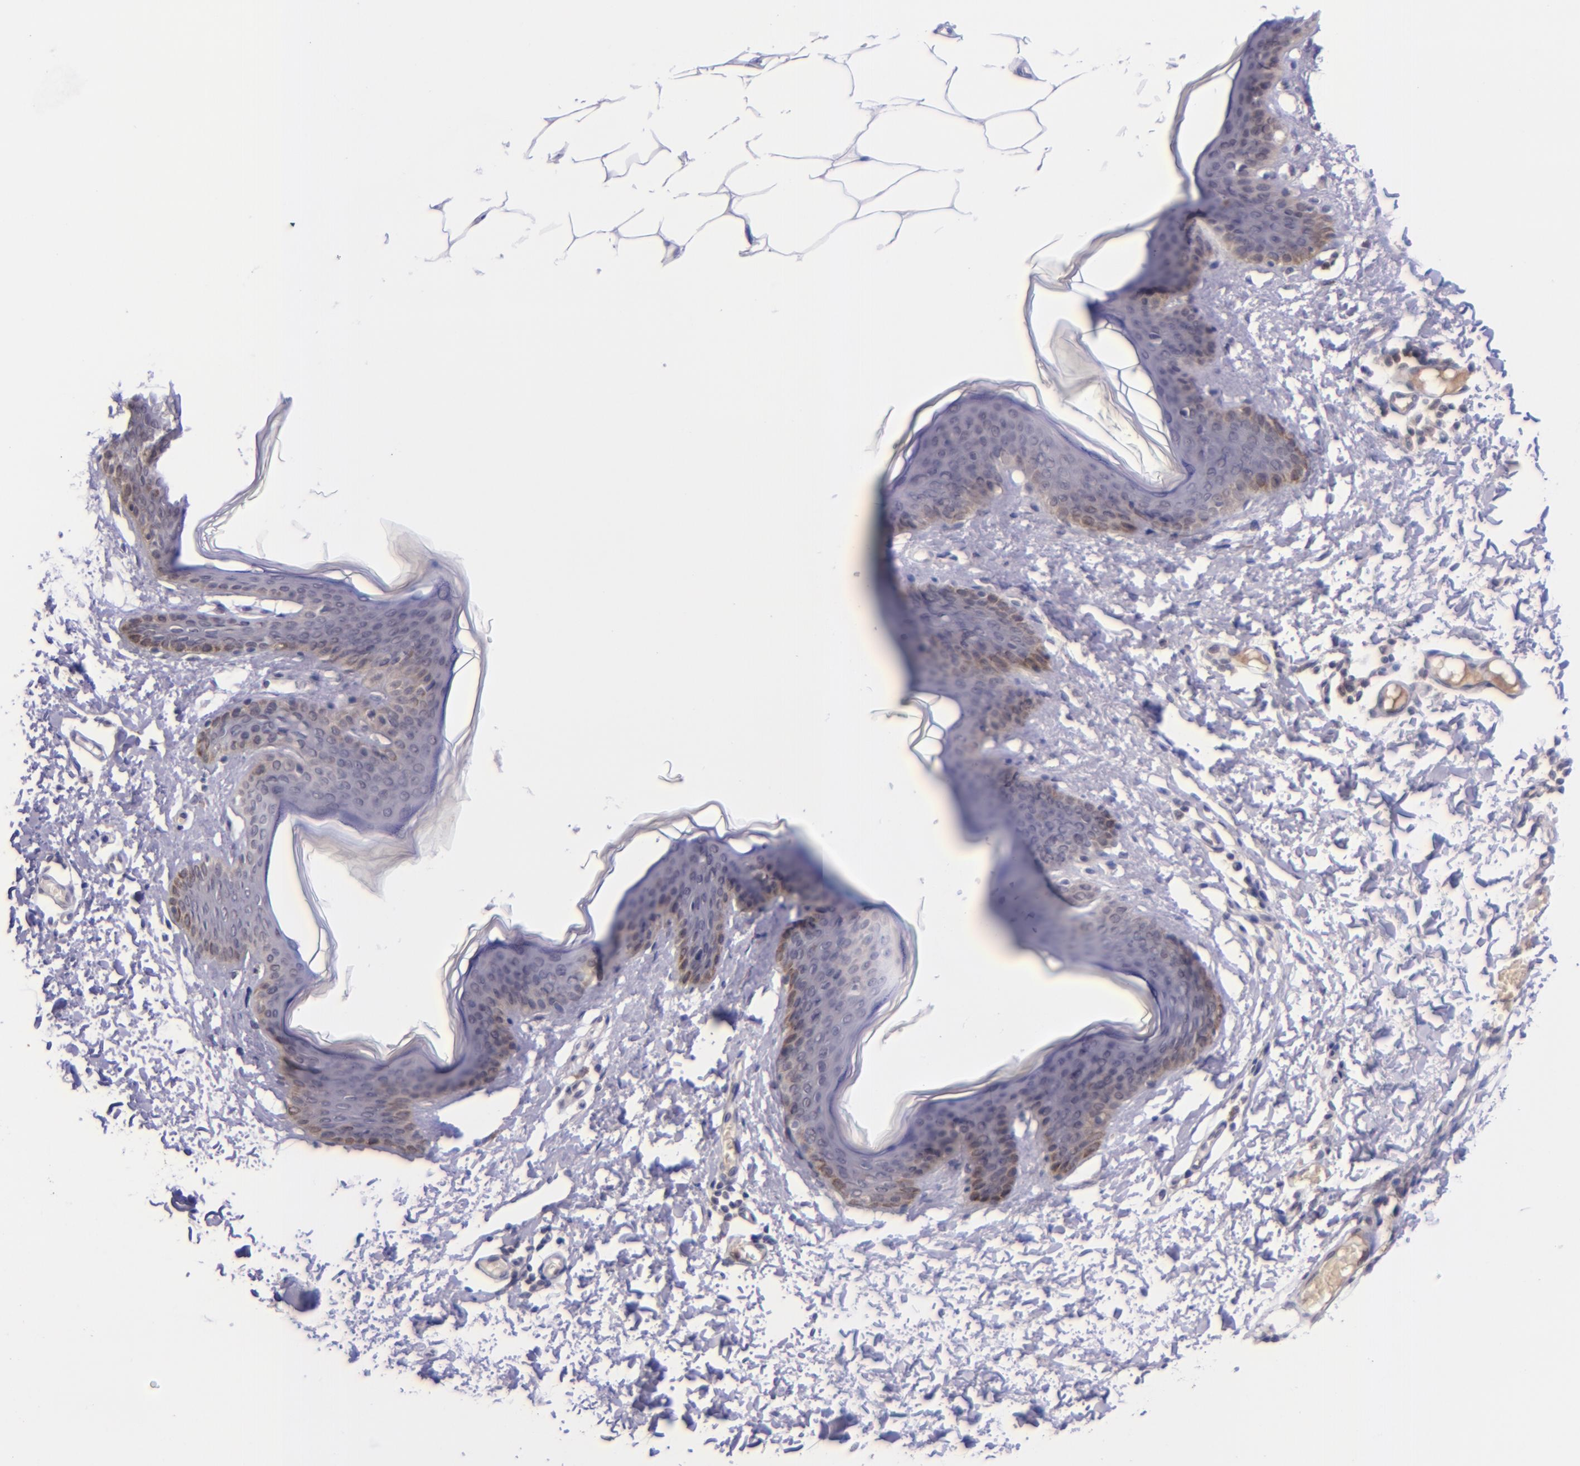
{"staining": {"intensity": "negative", "quantity": "none", "location": "none"}, "tissue": "skin", "cell_type": "Fibroblasts", "image_type": "normal", "snomed": [{"axis": "morphology", "description": "Normal tissue, NOS"}, {"axis": "topography", "description": "Skin"}], "caption": "DAB immunohistochemical staining of unremarkable skin reveals no significant expression in fibroblasts.", "gene": "SELL", "patient": {"sex": "female", "age": 17}}